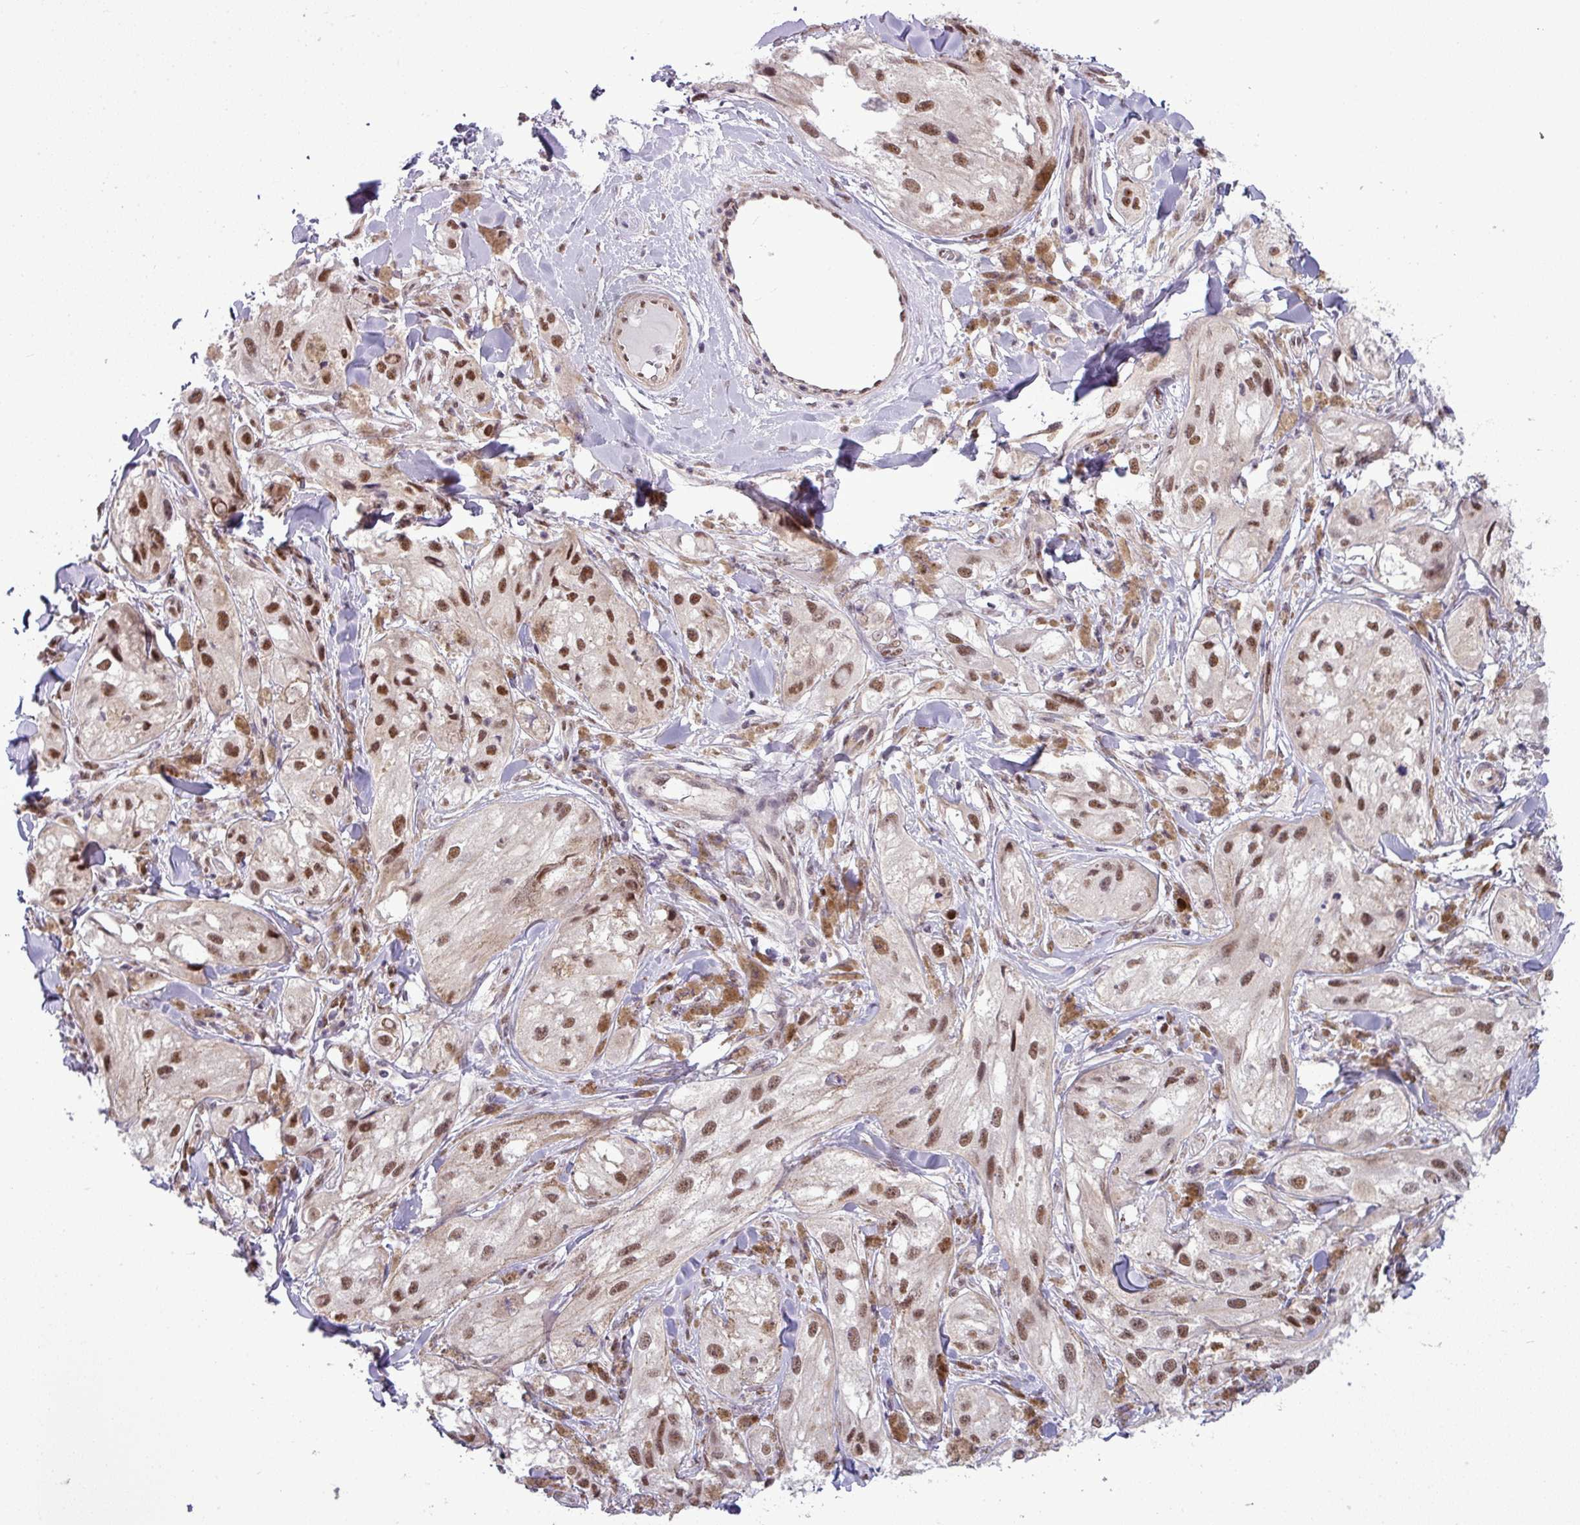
{"staining": {"intensity": "moderate", "quantity": ">75%", "location": "nuclear"}, "tissue": "melanoma", "cell_type": "Tumor cells", "image_type": "cancer", "snomed": [{"axis": "morphology", "description": "Malignant melanoma, NOS"}, {"axis": "topography", "description": "Skin"}], "caption": "This is a histology image of IHC staining of melanoma, which shows moderate staining in the nuclear of tumor cells.", "gene": "ZNF217", "patient": {"sex": "male", "age": 88}}